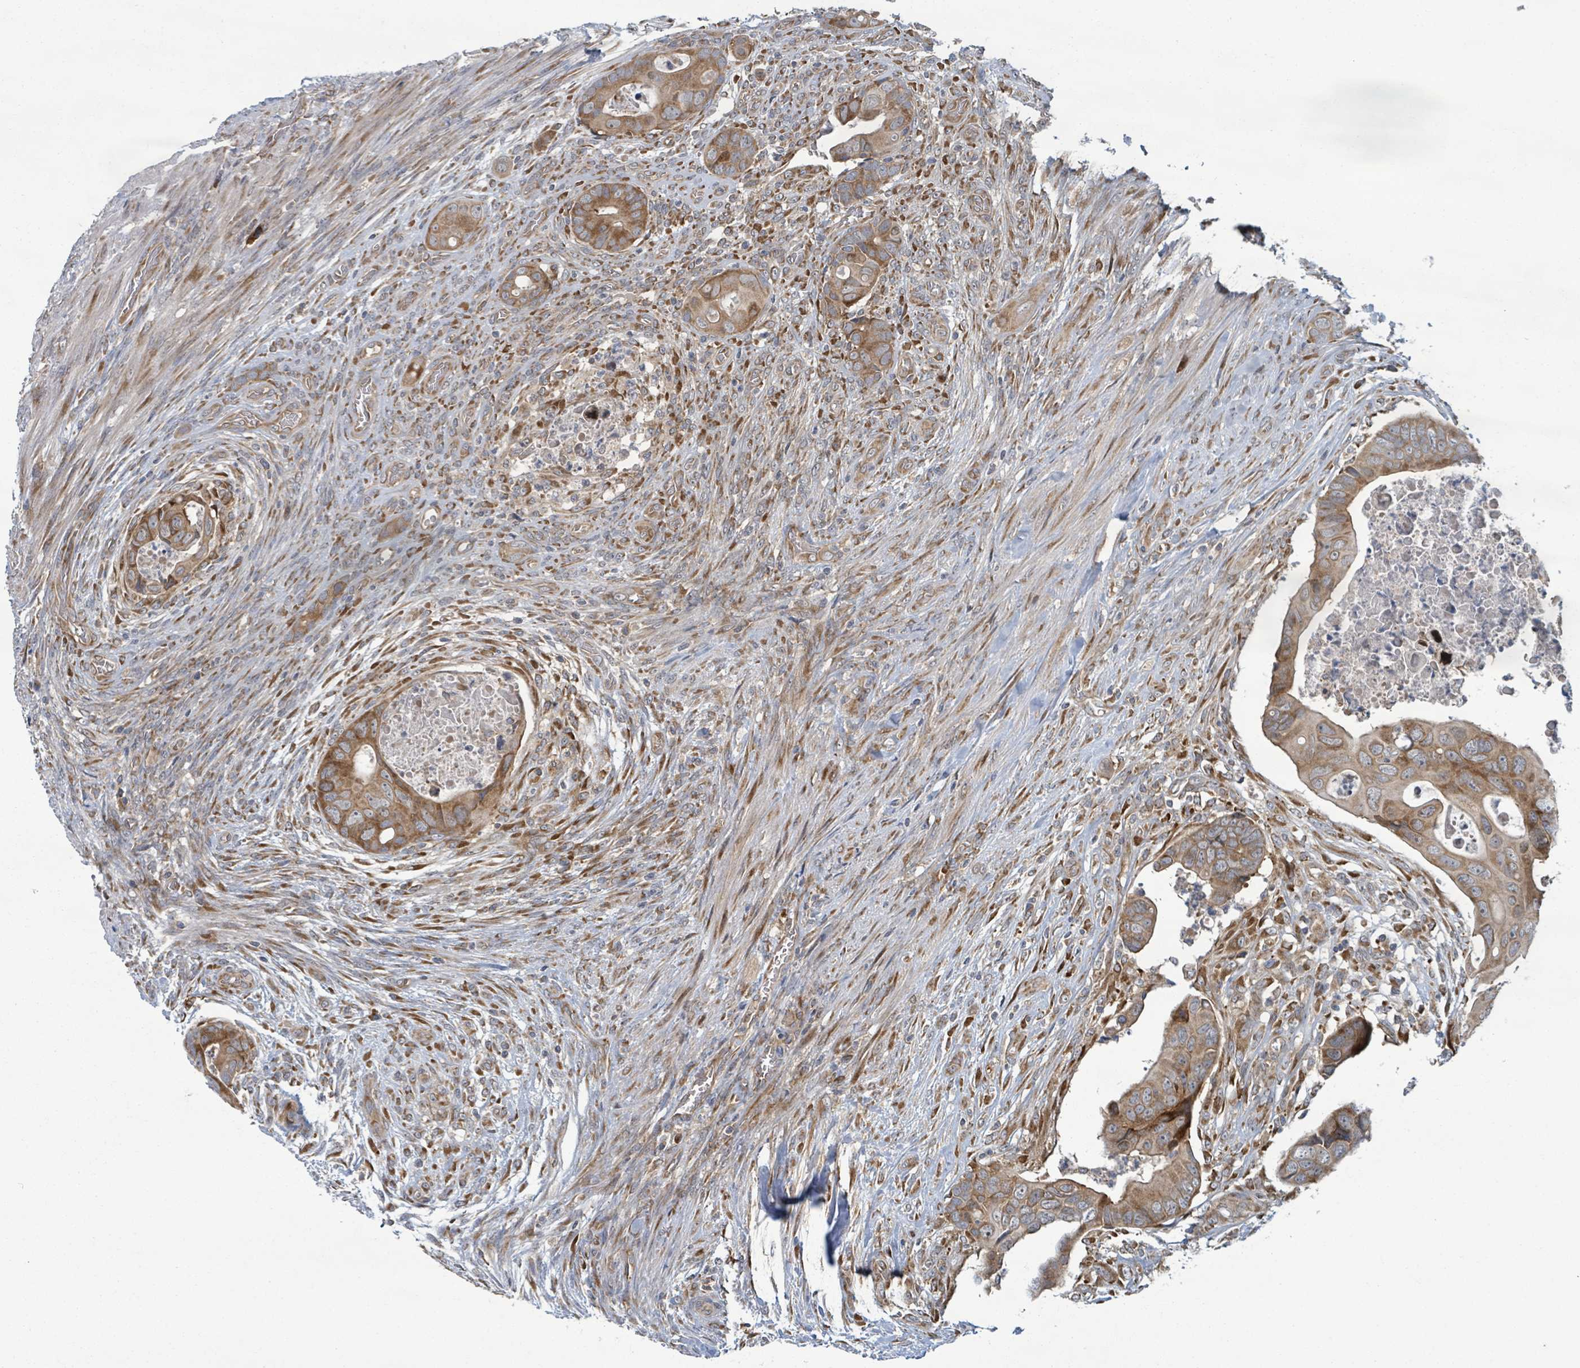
{"staining": {"intensity": "moderate", "quantity": ">75%", "location": "cytoplasmic/membranous"}, "tissue": "colorectal cancer", "cell_type": "Tumor cells", "image_type": "cancer", "snomed": [{"axis": "morphology", "description": "Adenocarcinoma, NOS"}, {"axis": "topography", "description": "Rectum"}], "caption": "Human adenocarcinoma (colorectal) stained with a brown dye reveals moderate cytoplasmic/membranous positive positivity in about >75% of tumor cells.", "gene": "OR51E1", "patient": {"sex": "female", "age": 78}}